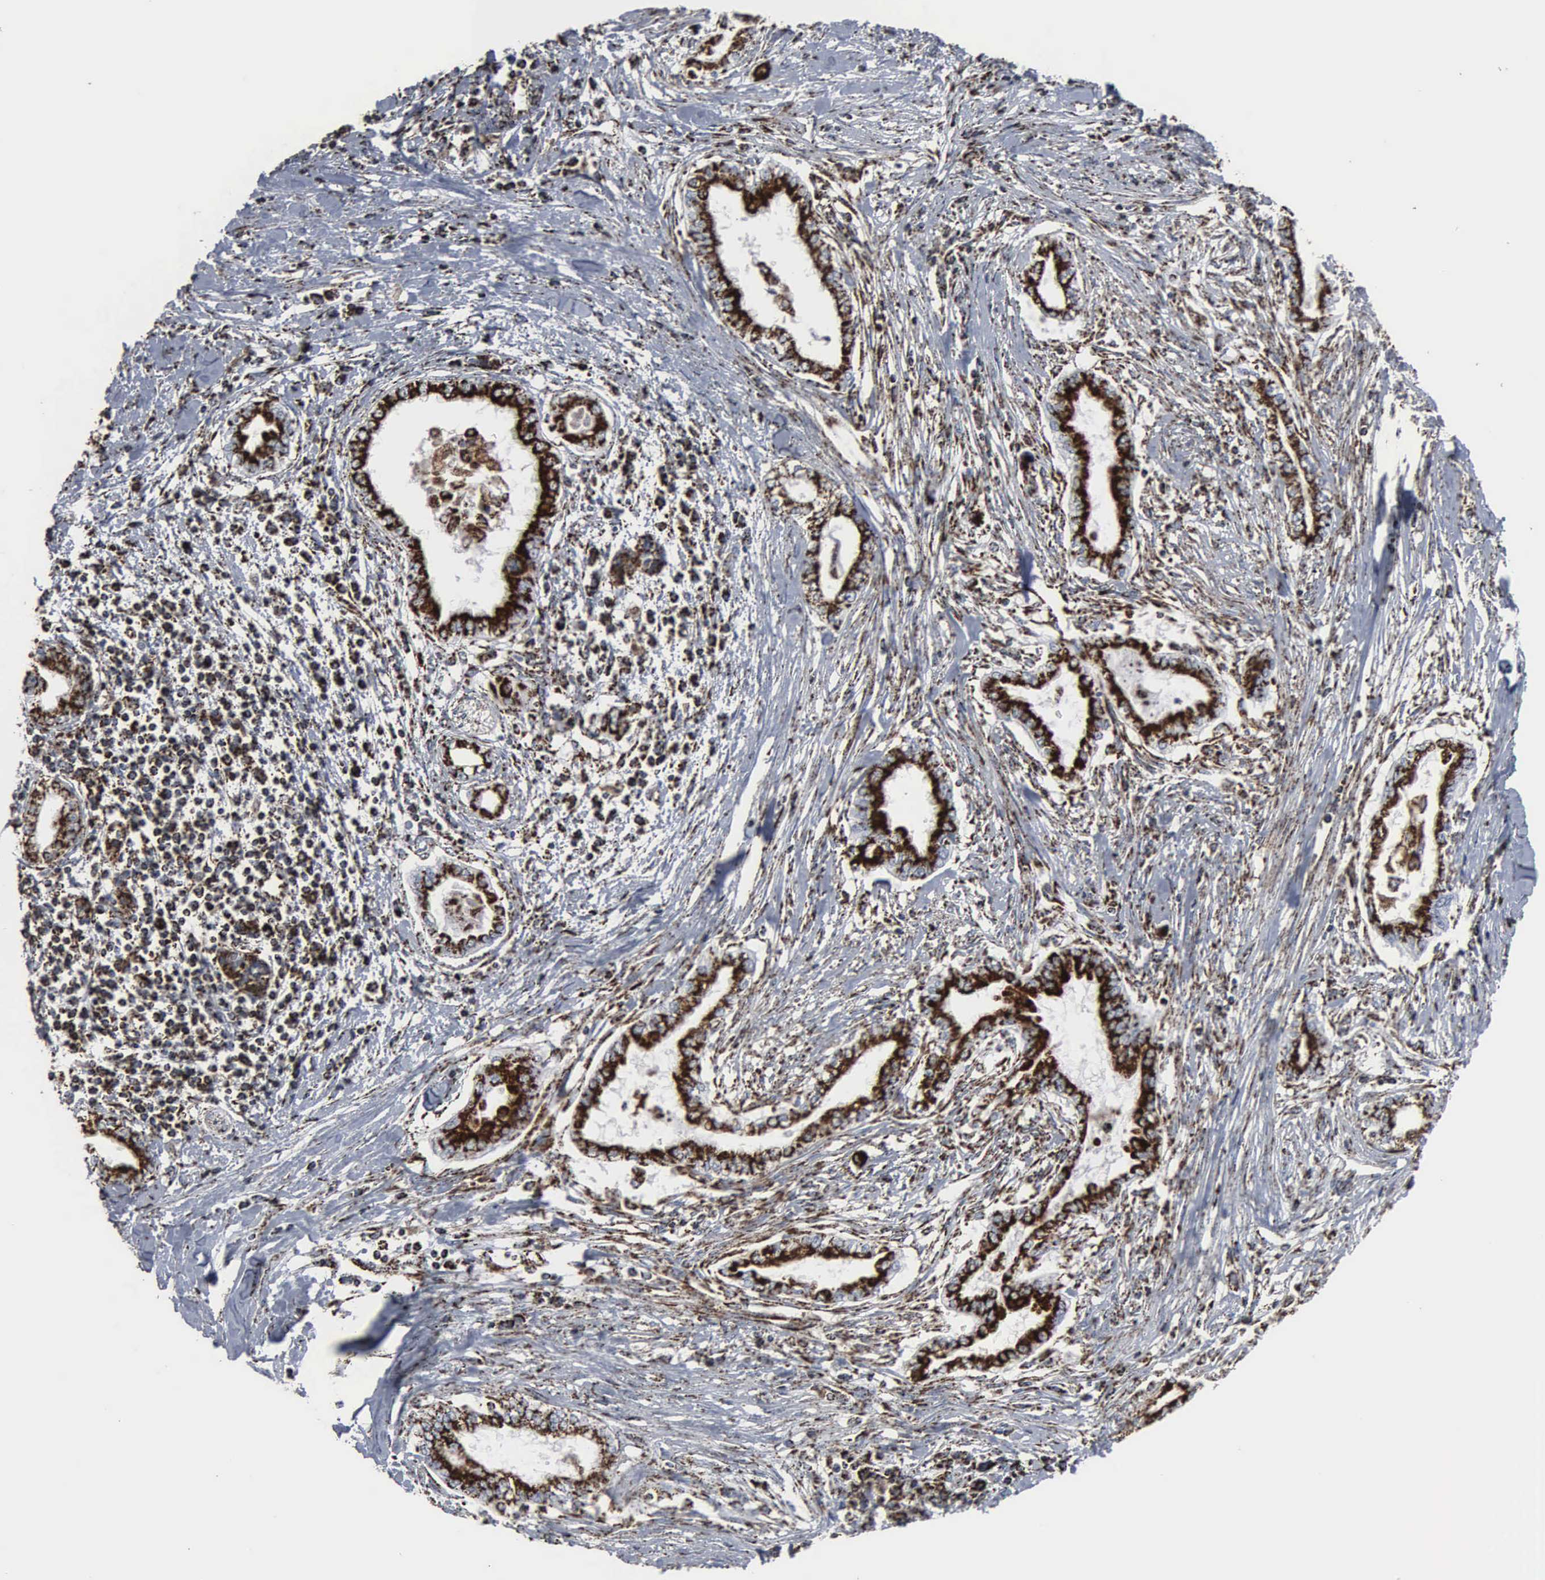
{"staining": {"intensity": "strong", "quantity": ">75%", "location": "cytoplasmic/membranous"}, "tissue": "pancreatic cancer", "cell_type": "Tumor cells", "image_type": "cancer", "snomed": [{"axis": "morphology", "description": "Adenocarcinoma, NOS"}, {"axis": "topography", "description": "Pancreas"}], "caption": "Protein expression analysis of pancreatic cancer (adenocarcinoma) shows strong cytoplasmic/membranous staining in about >75% of tumor cells.", "gene": "HSPA9", "patient": {"sex": "female", "age": 64}}